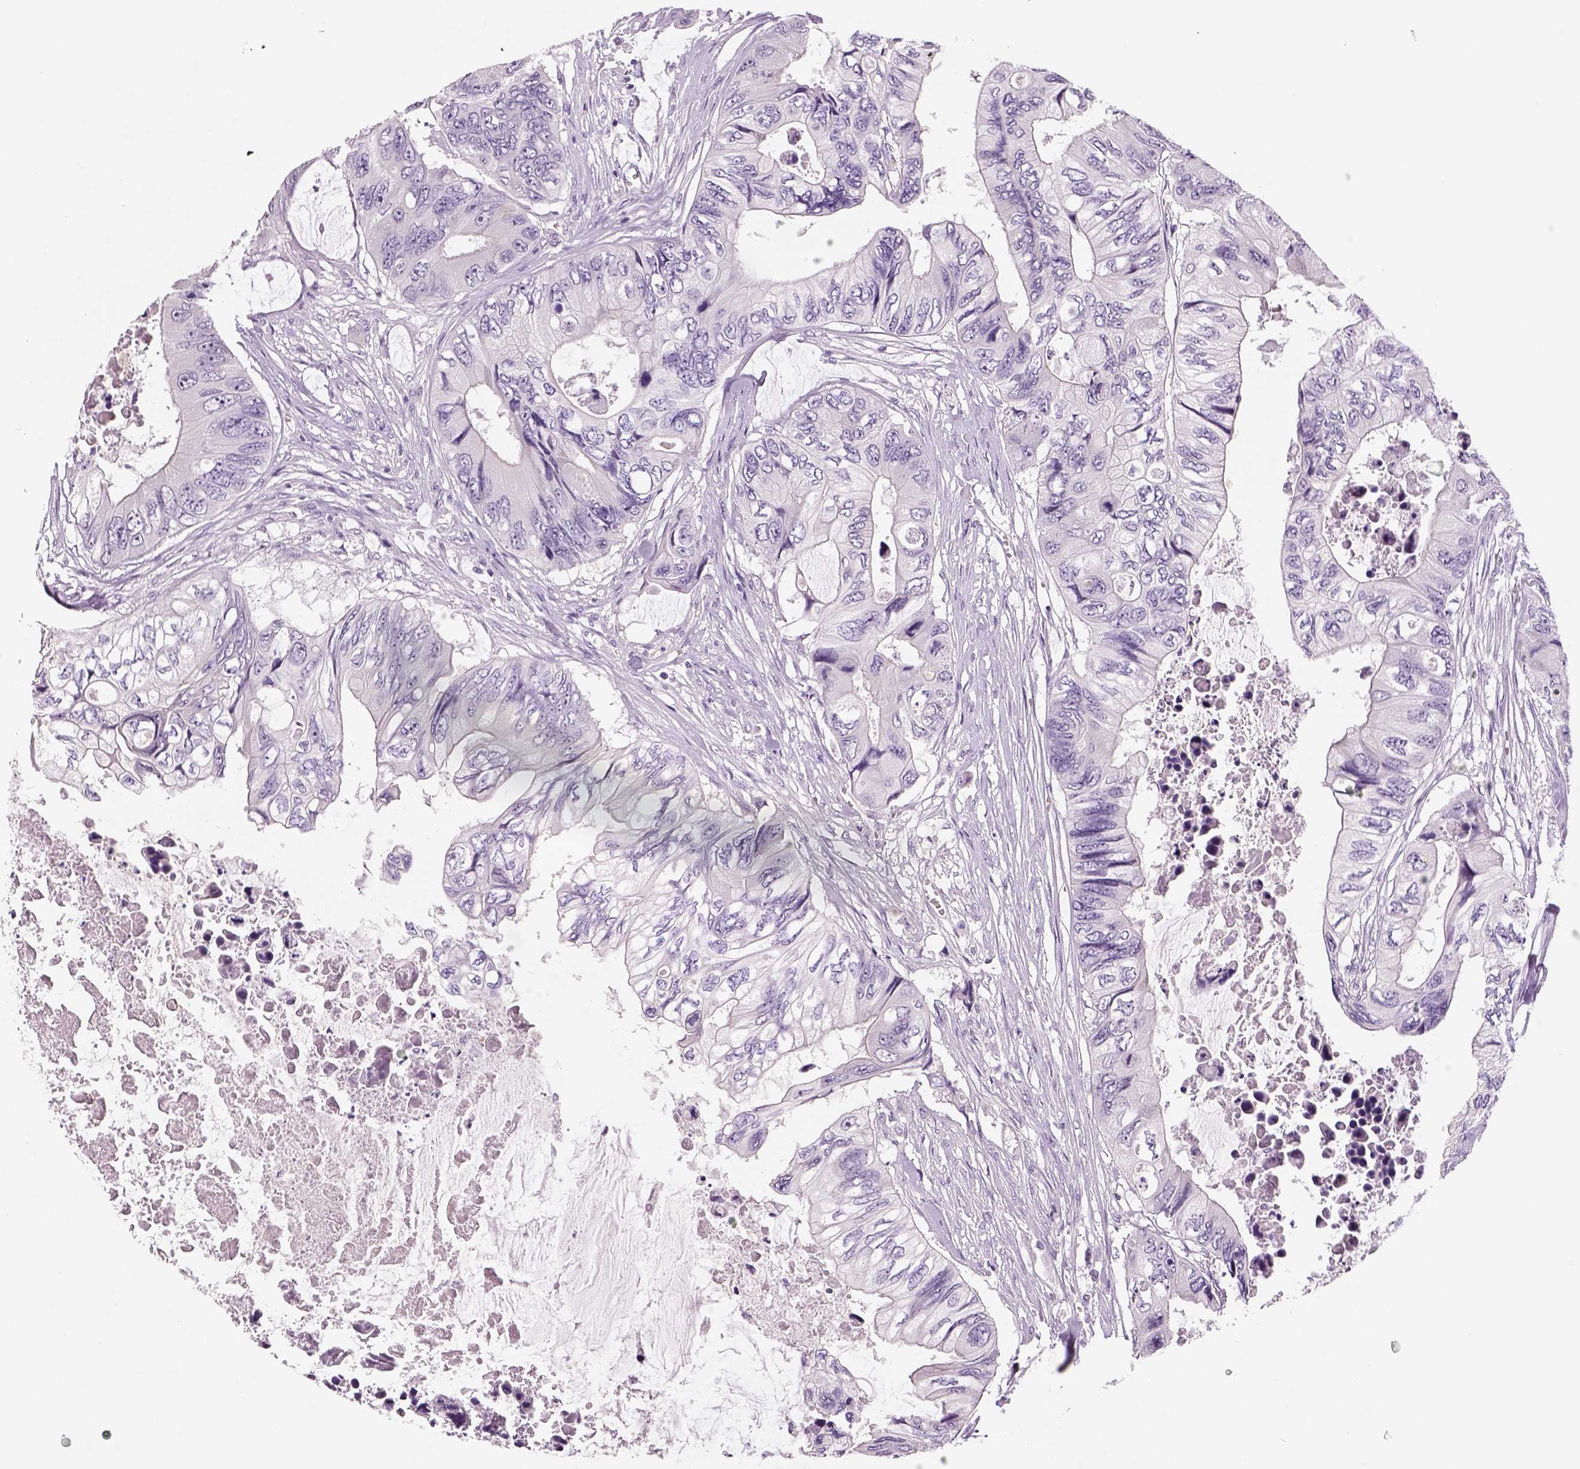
{"staining": {"intensity": "negative", "quantity": "none", "location": "none"}, "tissue": "colorectal cancer", "cell_type": "Tumor cells", "image_type": "cancer", "snomed": [{"axis": "morphology", "description": "Adenocarcinoma, NOS"}, {"axis": "topography", "description": "Rectum"}], "caption": "This micrograph is of colorectal cancer stained with immunohistochemistry (IHC) to label a protein in brown with the nuclei are counter-stained blue. There is no expression in tumor cells.", "gene": "TSPAN7", "patient": {"sex": "male", "age": 63}}